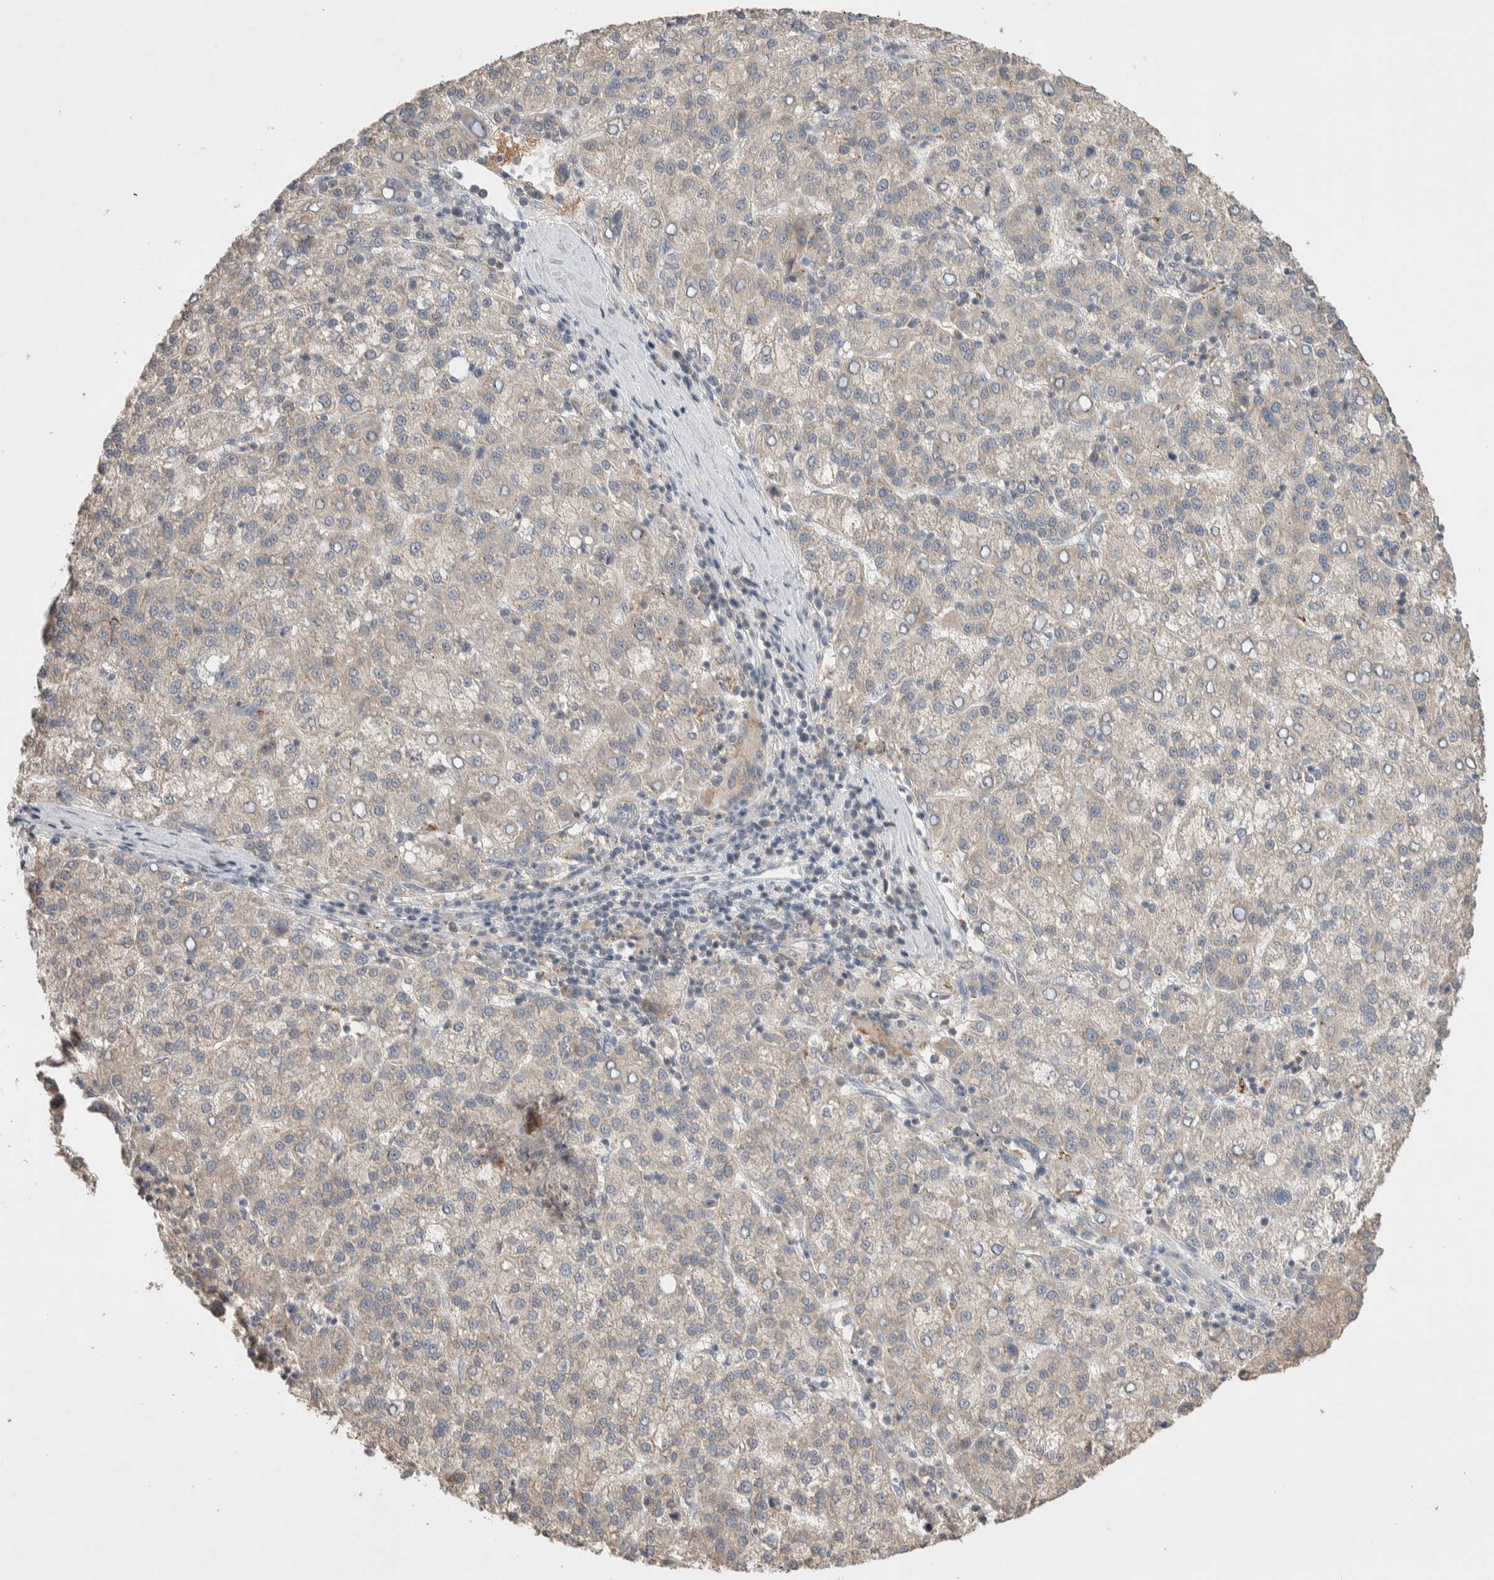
{"staining": {"intensity": "negative", "quantity": "none", "location": "none"}, "tissue": "liver cancer", "cell_type": "Tumor cells", "image_type": "cancer", "snomed": [{"axis": "morphology", "description": "Carcinoma, Hepatocellular, NOS"}, {"axis": "topography", "description": "Liver"}], "caption": "Tumor cells show no significant expression in hepatocellular carcinoma (liver).", "gene": "DEPTOR", "patient": {"sex": "female", "age": 58}}